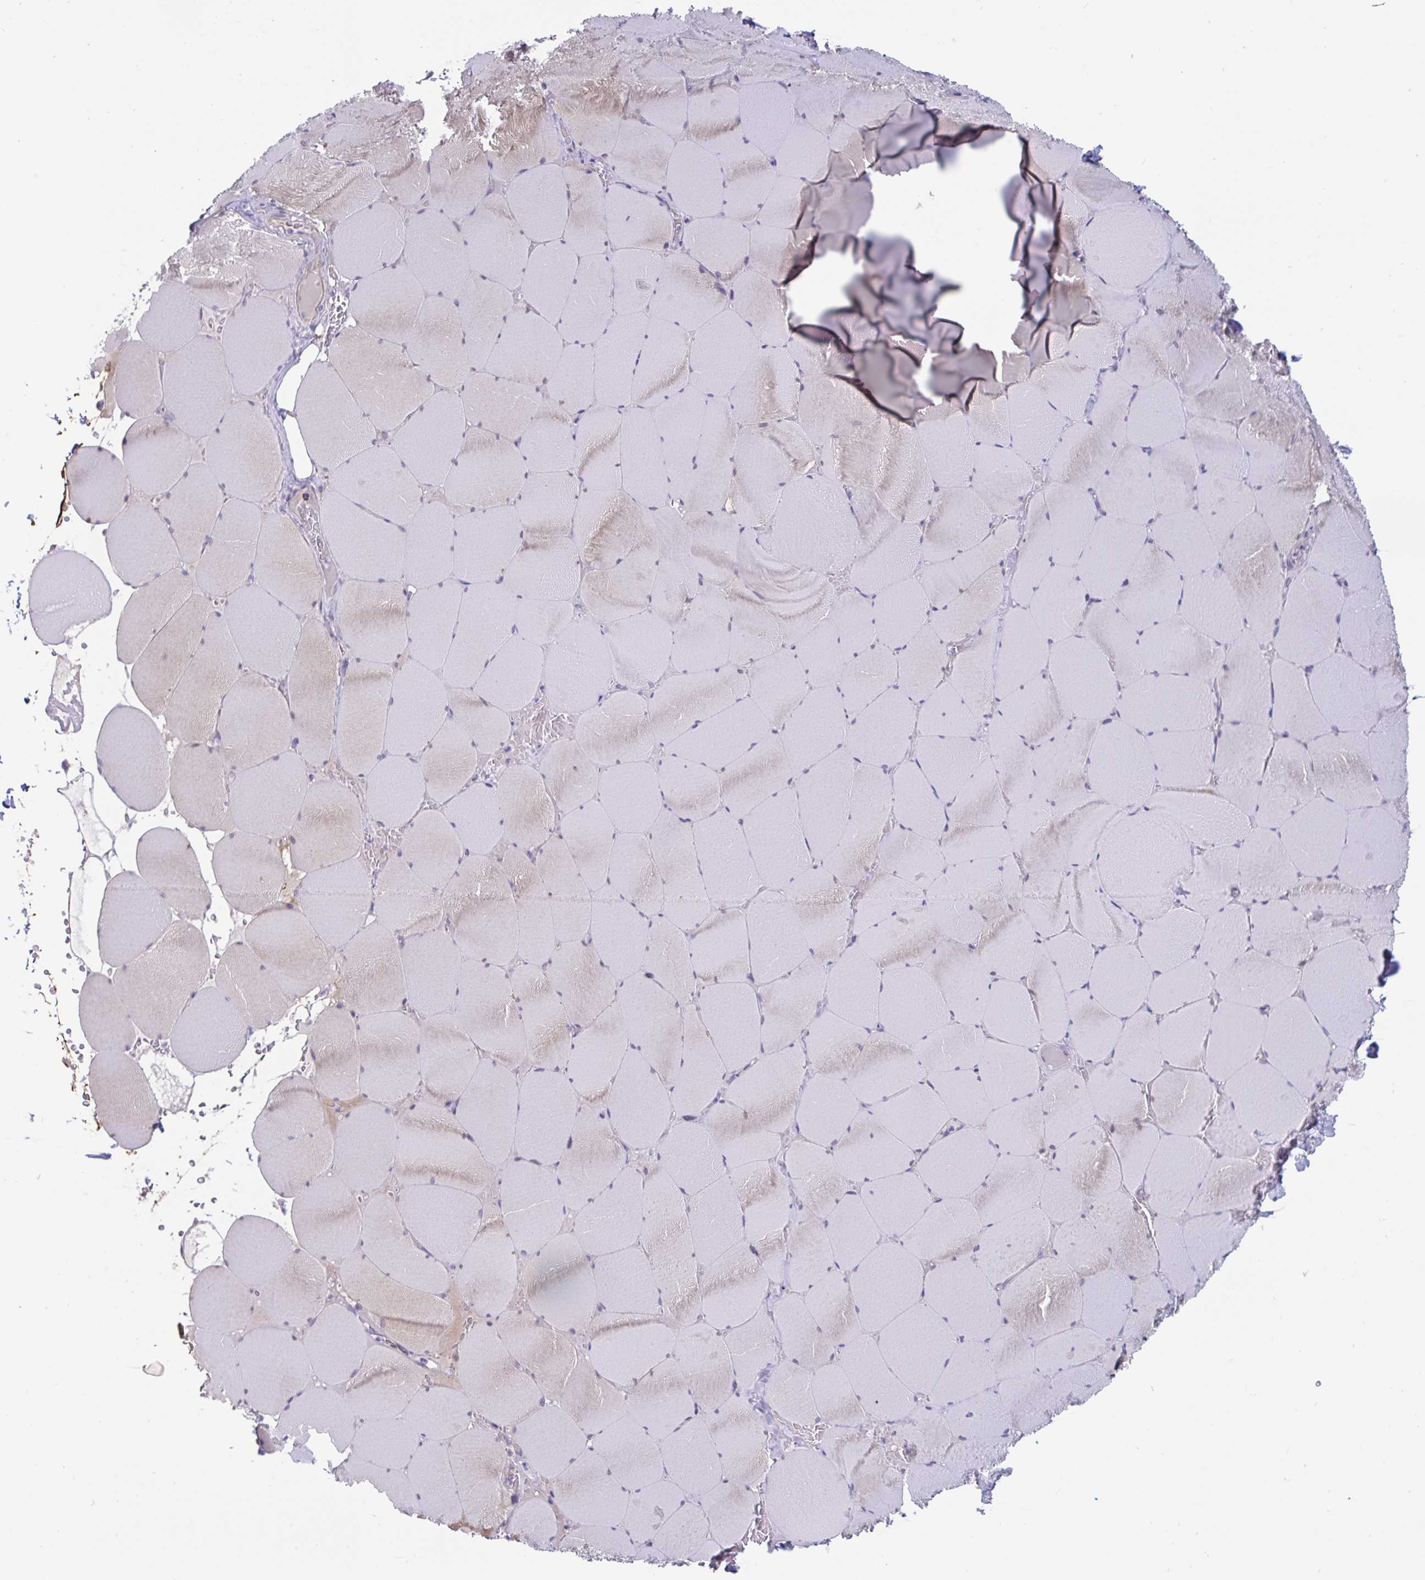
{"staining": {"intensity": "negative", "quantity": "none", "location": "none"}, "tissue": "skeletal muscle", "cell_type": "Myocytes", "image_type": "normal", "snomed": [{"axis": "morphology", "description": "Normal tissue, NOS"}, {"axis": "topography", "description": "Skeletal muscle"}, {"axis": "topography", "description": "Head-Neck"}], "caption": "High power microscopy micrograph of an IHC micrograph of normal skeletal muscle, revealing no significant positivity in myocytes.", "gene": "IL37", "patient": {"sex": "male", "age": 66}}